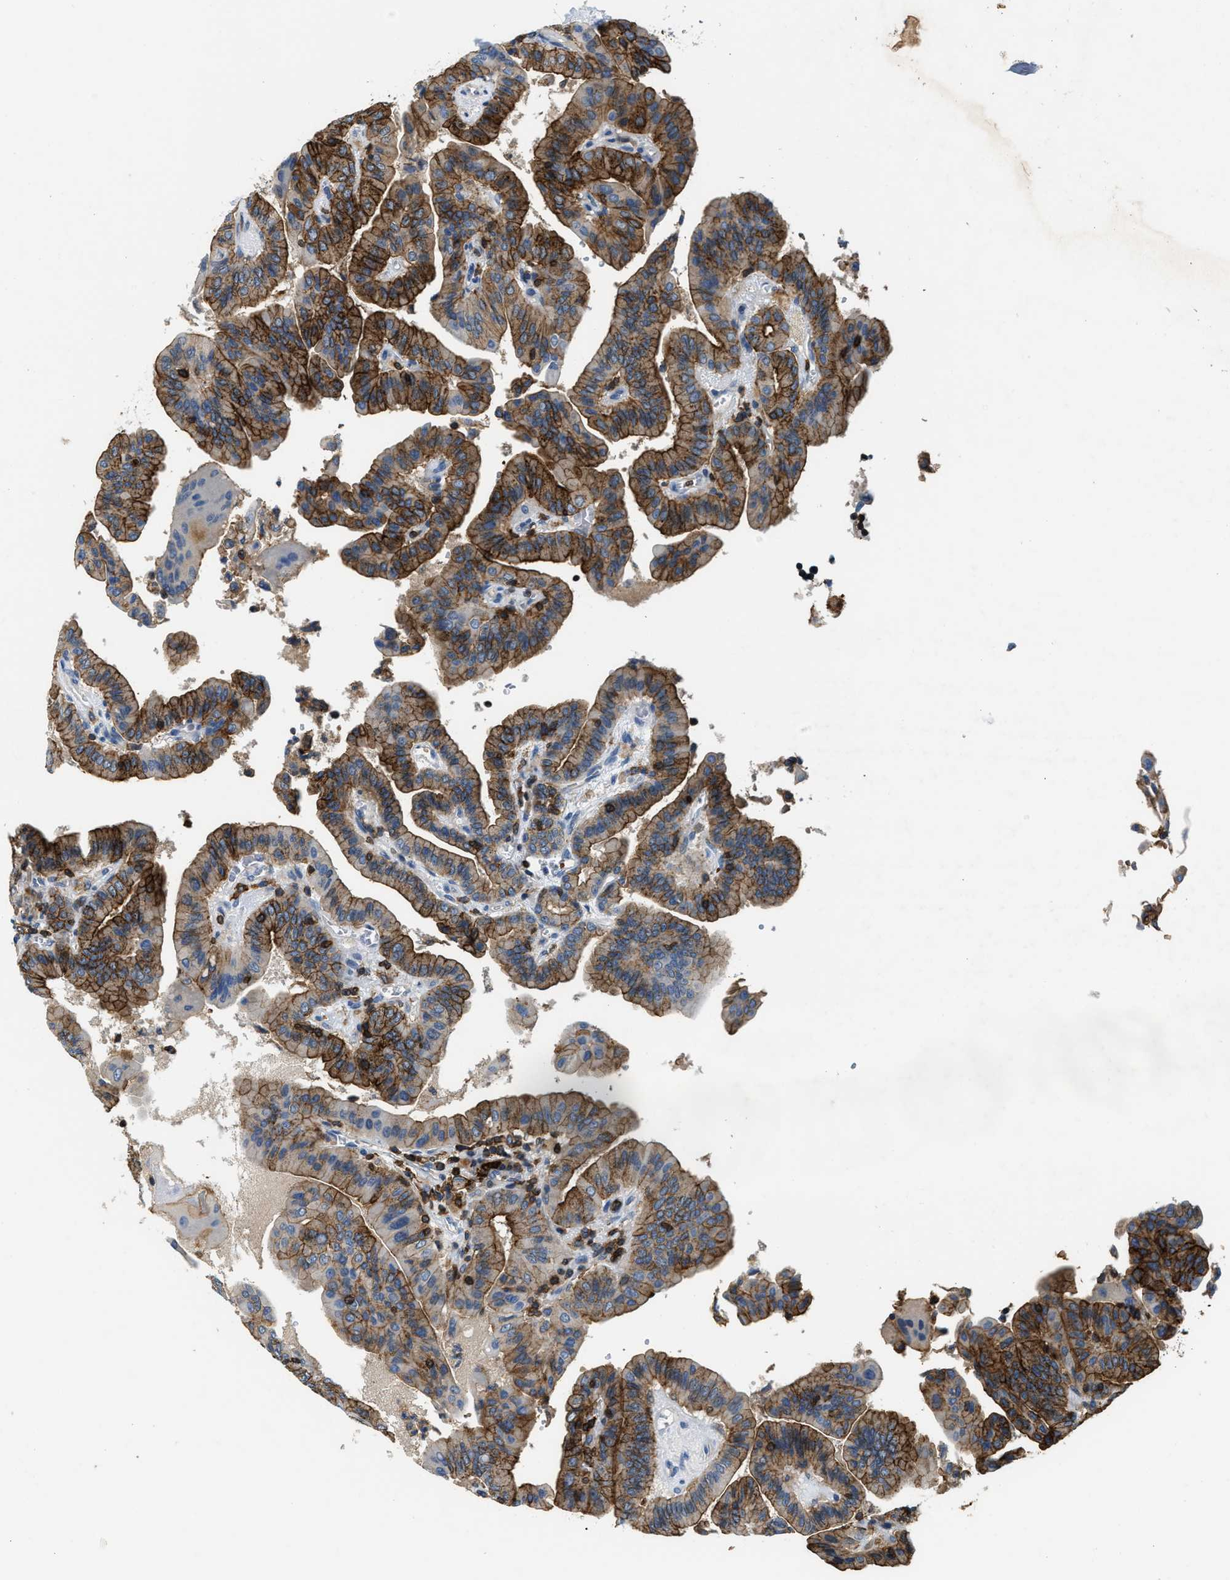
{"staining": {"intensity": "moderate", "quantity": ">75%", "location": "cytoplasmic/membranous"}, "tissue": "thyroid cancer", "cell_type": "Tumor cells", "image_type": "cancer", "snomed": [{"axis": "morphology", "description": "Papillary adenocarcinoma, NOS"}, {"axis": "topography", "description": "Thyroid gland"}], "caption": "Tumor cells reveal medium levels of moderate cytoplasmic/membranous expression in approximately >75% of cells in human thyroid cancer (papillary adenocarcinoma). Ihc stains the protein of interest in brown and the nuclei are stained blue.", "gene": "MYO1G", "patient": {"sex": "male", "age": 33}}